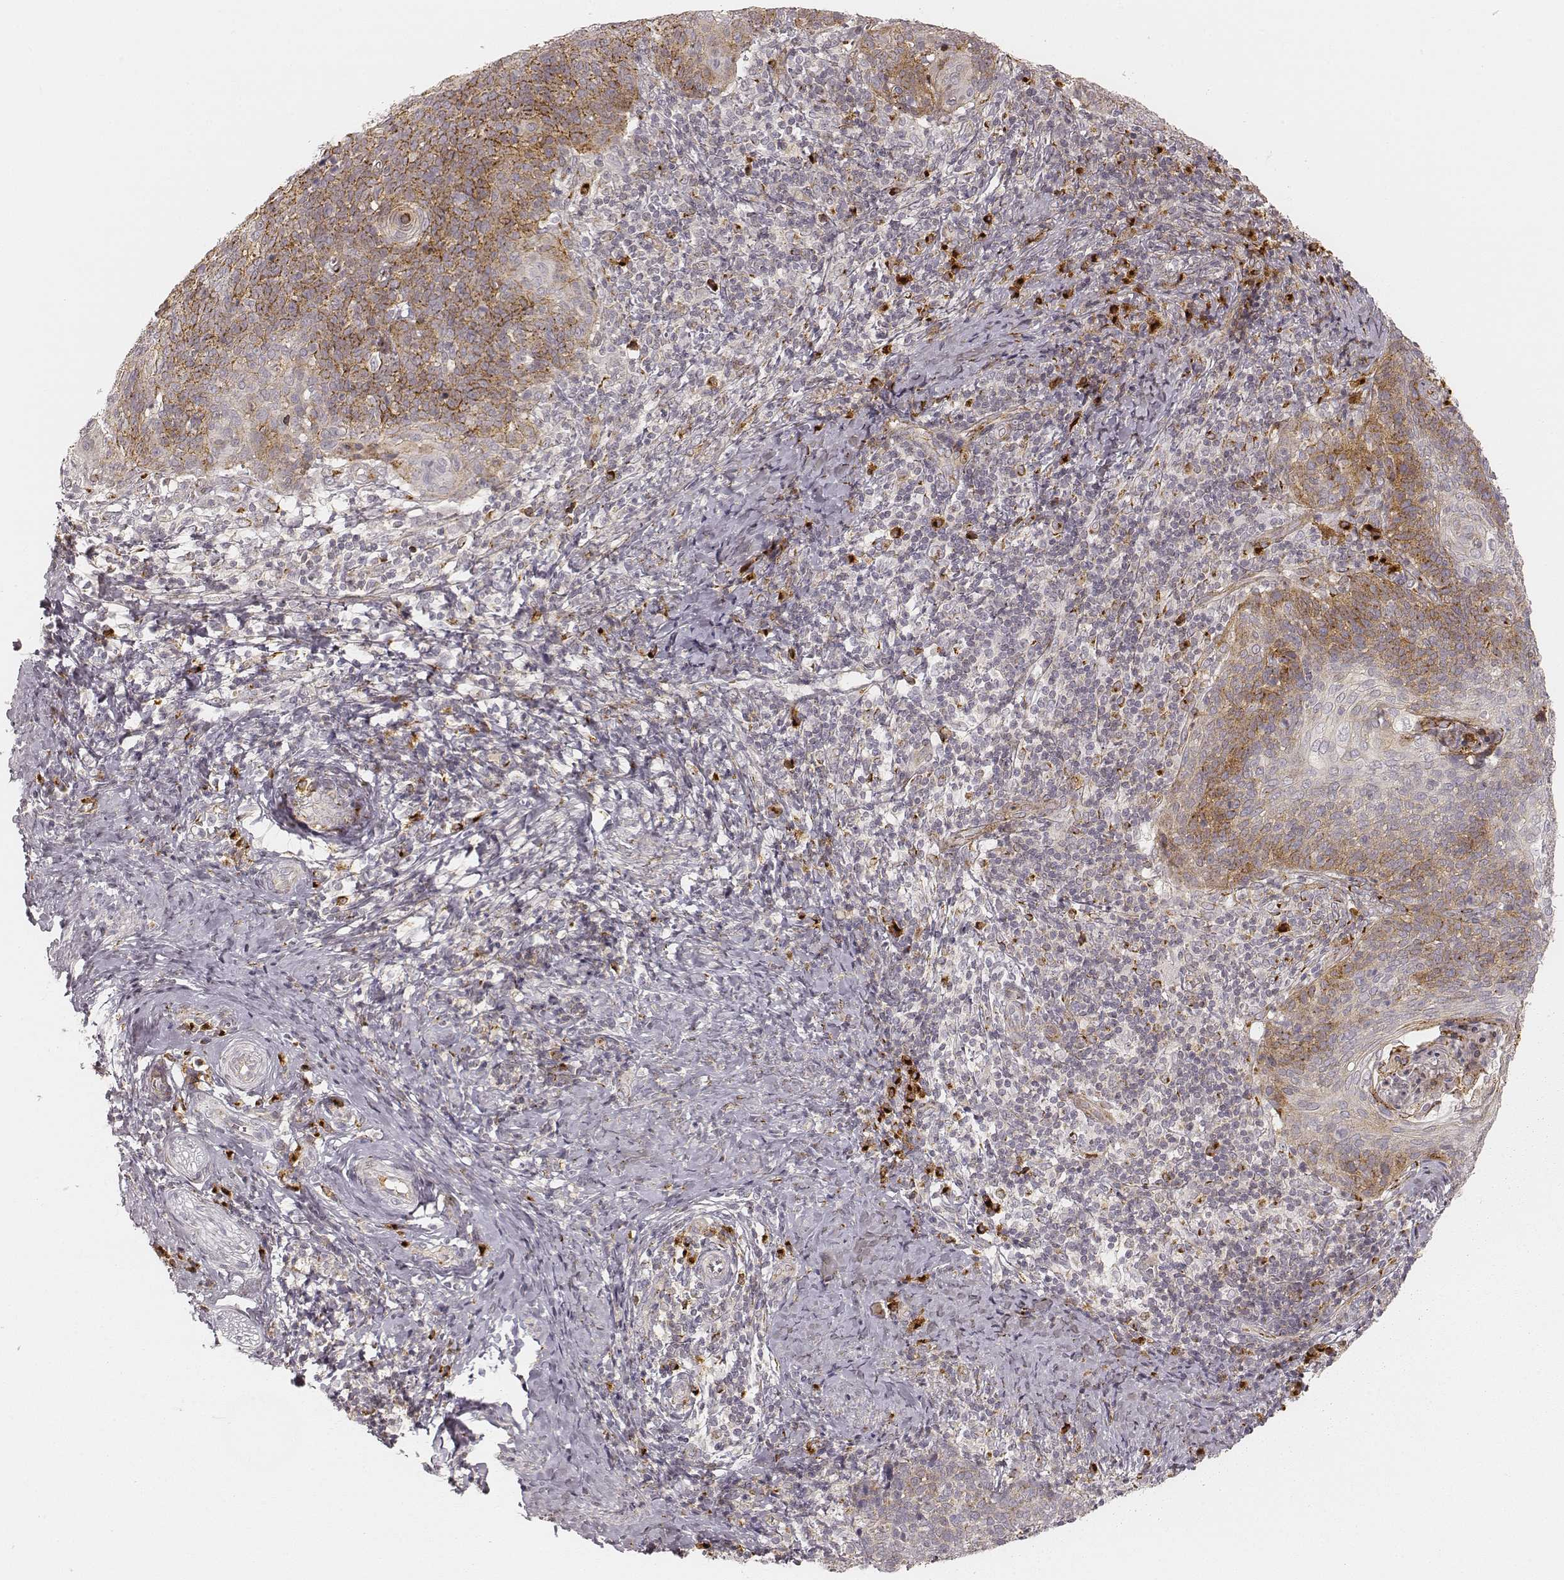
{"staining": {"intensity": "strong", "quantity": "25%-75%", "location": "cytoplasmic/membranous"}, "tissue": "cervical cancer", "cell_type": "Tumor cells", "image_type": "cancer", "snomed": [{"axis": "morphology", "description": "Normal tissue, NOS"}, {"axis": "morphology", "description": "Squamous cell carcinoma, NOS"}, {"axis": "topography", "description": "Cervix"}], "caption": "Brown immunohistochemical staining in cervical cancer (squamous cell carcinoma) shows strong cytoplasmic/membranous expression in approximately 25%-75% of tumor cells. The staining is performed using DAB brown chromogen to label protein expression. The nuclei are counter-stained blue using hematoxylin.", "gene": "GORASP2", "patient": {"sex": "female", "age": 39}}